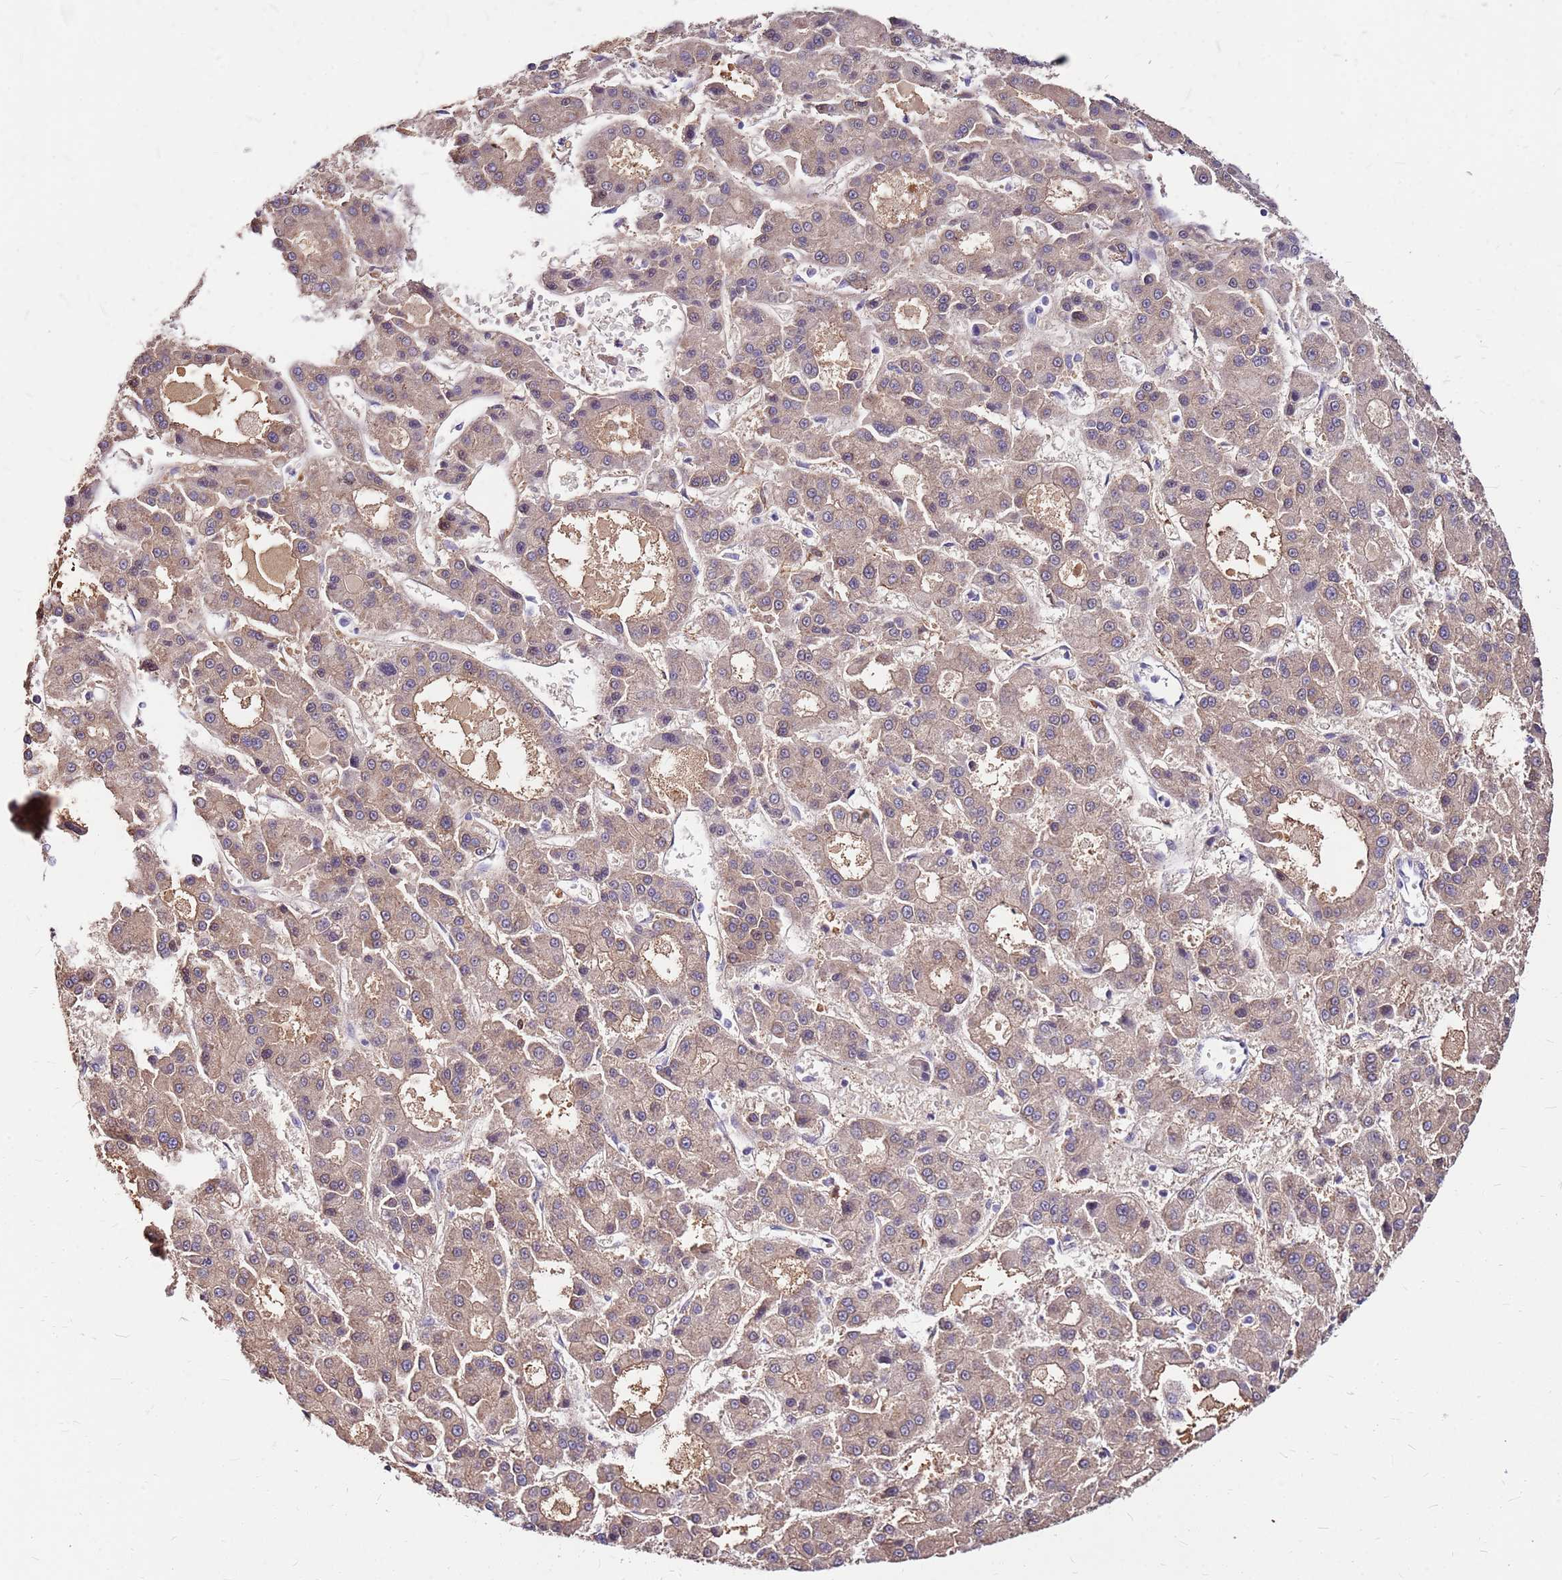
{"staining": {"intensity": "weak", "quantity": ">75%", "location": "cytoplasmic/membranous"}, "tissue": "liver cancer", "cell_type": "Tumor cells", "image_type": "cancer", "snomed": [{"axis": "morphology", "description": "Carcinoma, Hepatocellular, NOS"}, {"axis": "topography", "description": "Liver"}], "caption": "Hepatocellular carcinoma (liver) was stained to show a protein in brown. There is low levels of weak cytoplasmic/membranous positivity in about >75% of tumor cells. (IHC, brightfield microscopy, high magnification).", "gene": "ALDH1A3", "patient": {"sex": "male", "age": 70}}